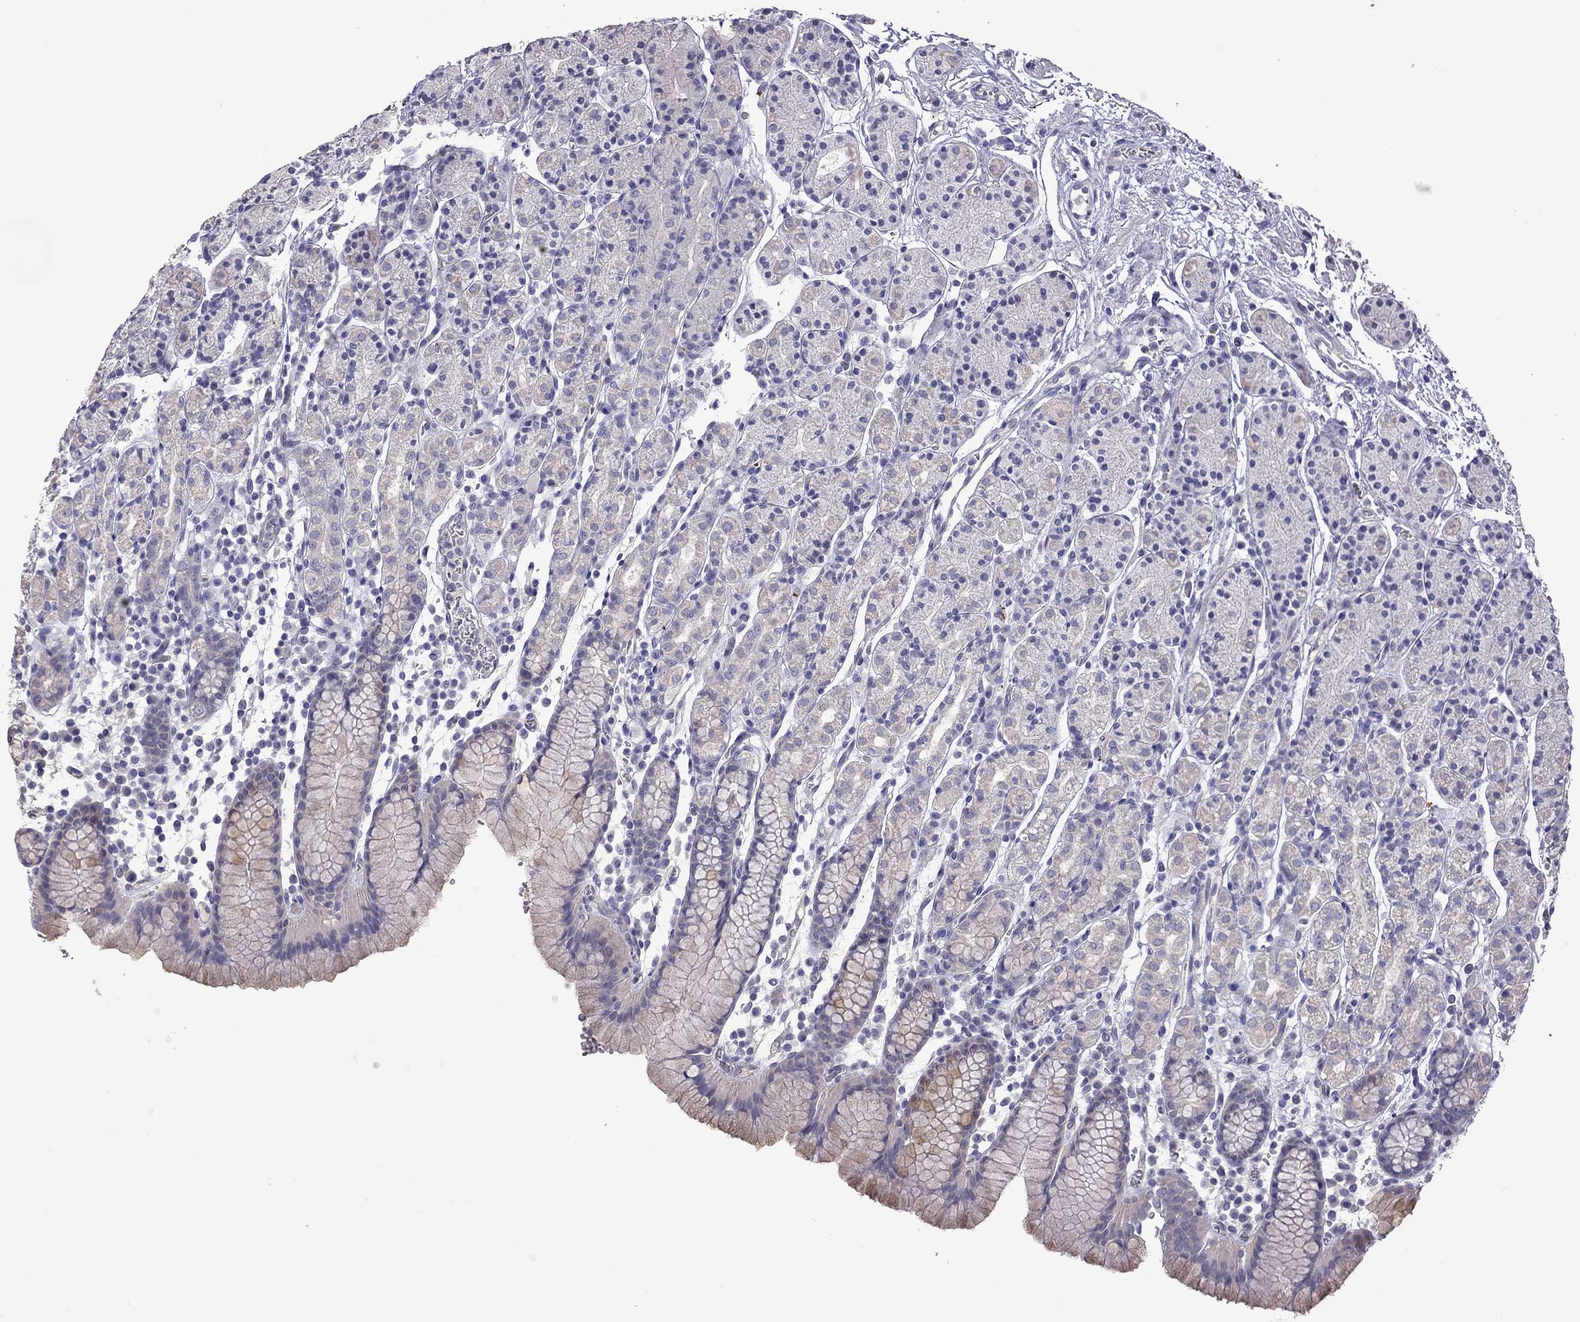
{"staining": {"intensity": "moderate", "quantity": "<25%", "location": "cytoplasmic/membranous"}, "tissue": "stomach", "cell_type": "Glandular cells", "image_type": "normal", "snomed": [{"axis": "morphology", "description": "Normal tissue, NOS"}, {"axis": "topography", "description": "Stomach, upper"}, {"axis": "topography", "description": "Stomach"}], "caption": "A histopathology image showing moderate cytoplasmic/membranous staining in approximately <25% of glandular cells in unremarkable stomach, as visualized by brown immunohistochemical staining.", "gene": "FEZ1", "patient": {"sex": "male", "age": 62}}